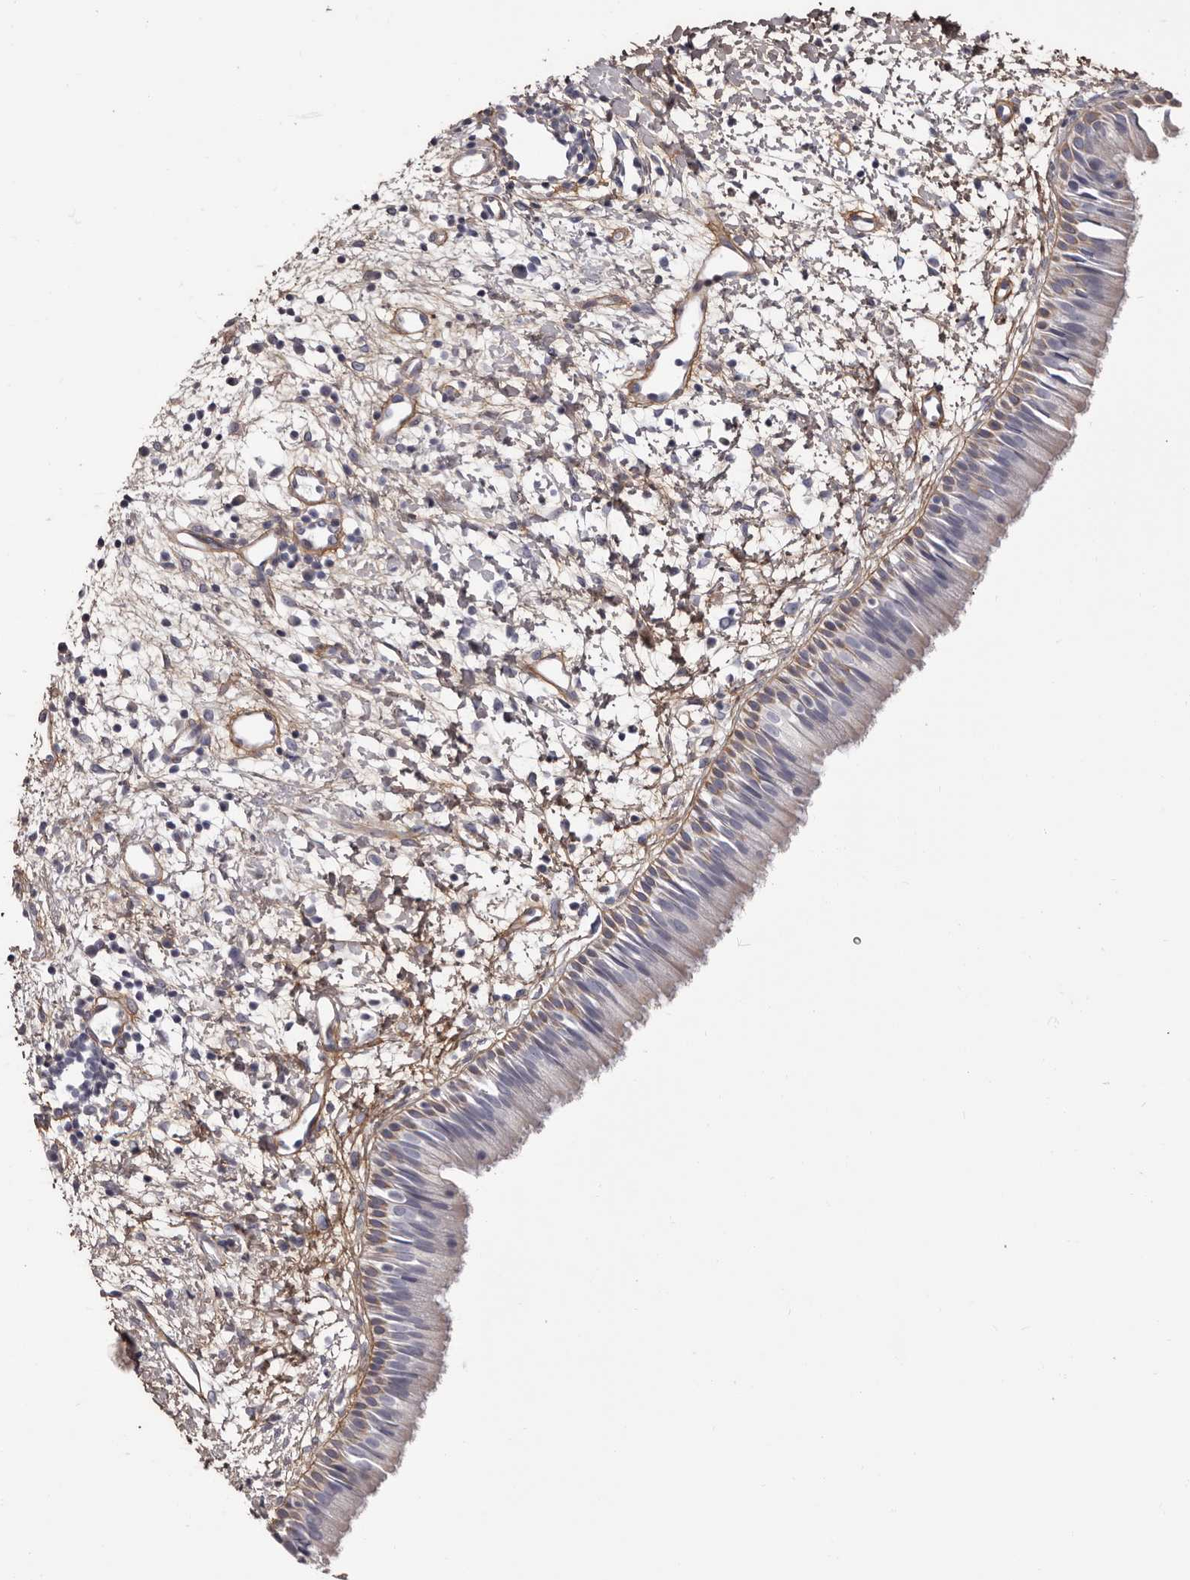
{"staining": {"intensity": "negative", "quantity": "none", "location": "none"}, "tissue": "nasopharynx", "cell_type": "Respiratory epithelial cells", "image_type": "normal", "snomed": [{"axis": "morphology", "description": "Normal tissue, NOS"}, {"axis": "topography", "description": "Nasopharynx"}], "caption": "DAB immunohistochemical staining of normal human nasopharynx demonstrates no significant staining in respiratory epithelial cells. The staining is performed using DAB (3,3'-diaminobenzidine) brown chromogen with nuclei counter-stained in using hematoxylin.", "gene": "COL6A1", "patient": {"sex": "male", "age": 22}}